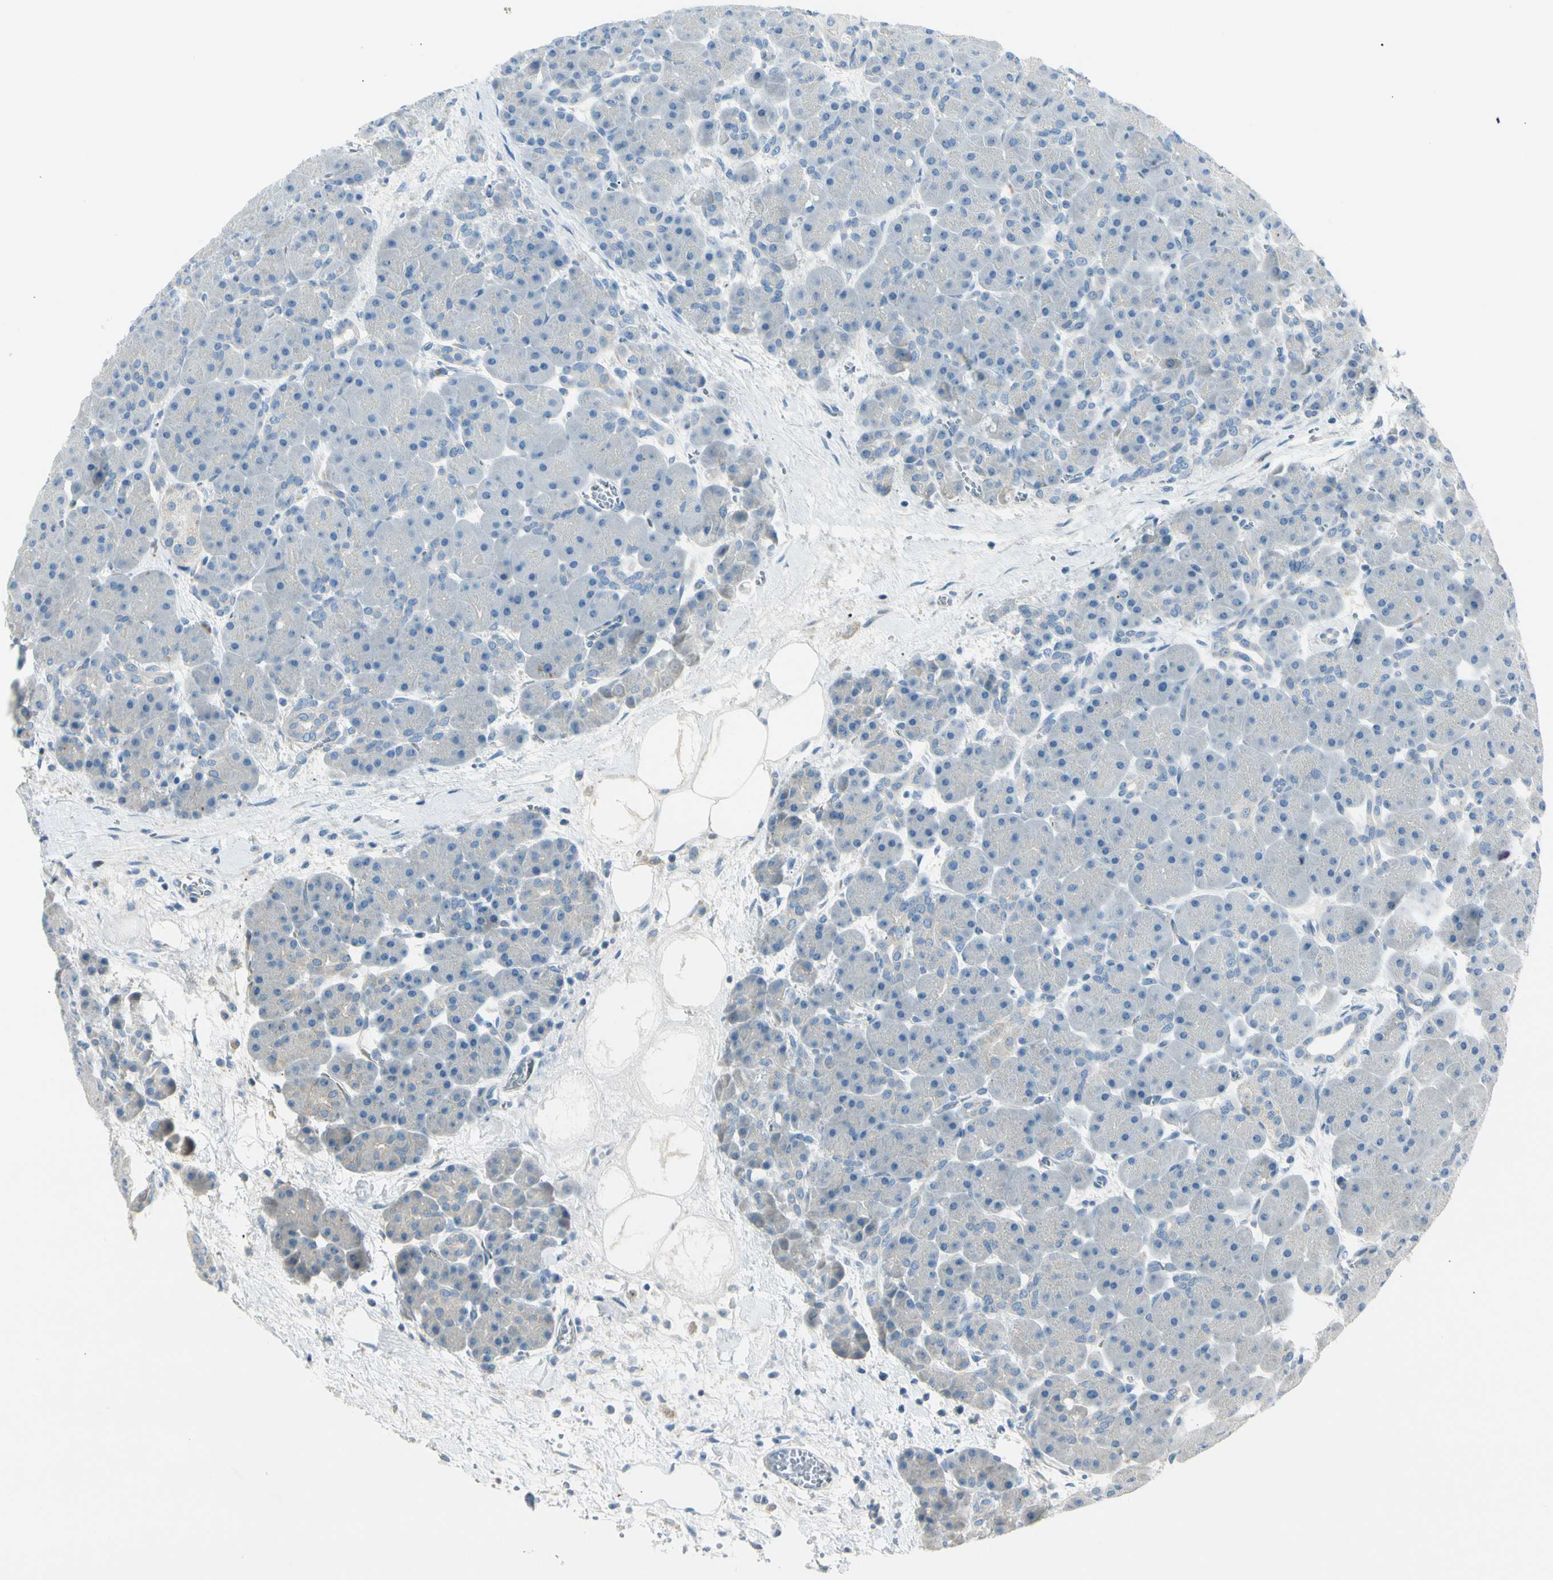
{"staining": {"intensity": "negative", "quantity": "none", "location": "none"}, "tissue": "pancreas", "cell_type": "Exocrine glandular cells", "image_type": "normal", "snomed": [{"axis": "morphology", "description": "Normal tissue, NOS"}, {"axis": "topography", "description": "Pancreas"}], "caption": "DAB (3,3'-diaminobenzidine) immunohistochemical staining of benign pancreas displays no significant positivity in exocrine glandular cells. The staining is performed using DAB brown chromogen with nuclei counter-stained in using hematoxylin.", "gene": "ADGRA3", "patient": {"sex": "male", "age": 66}}